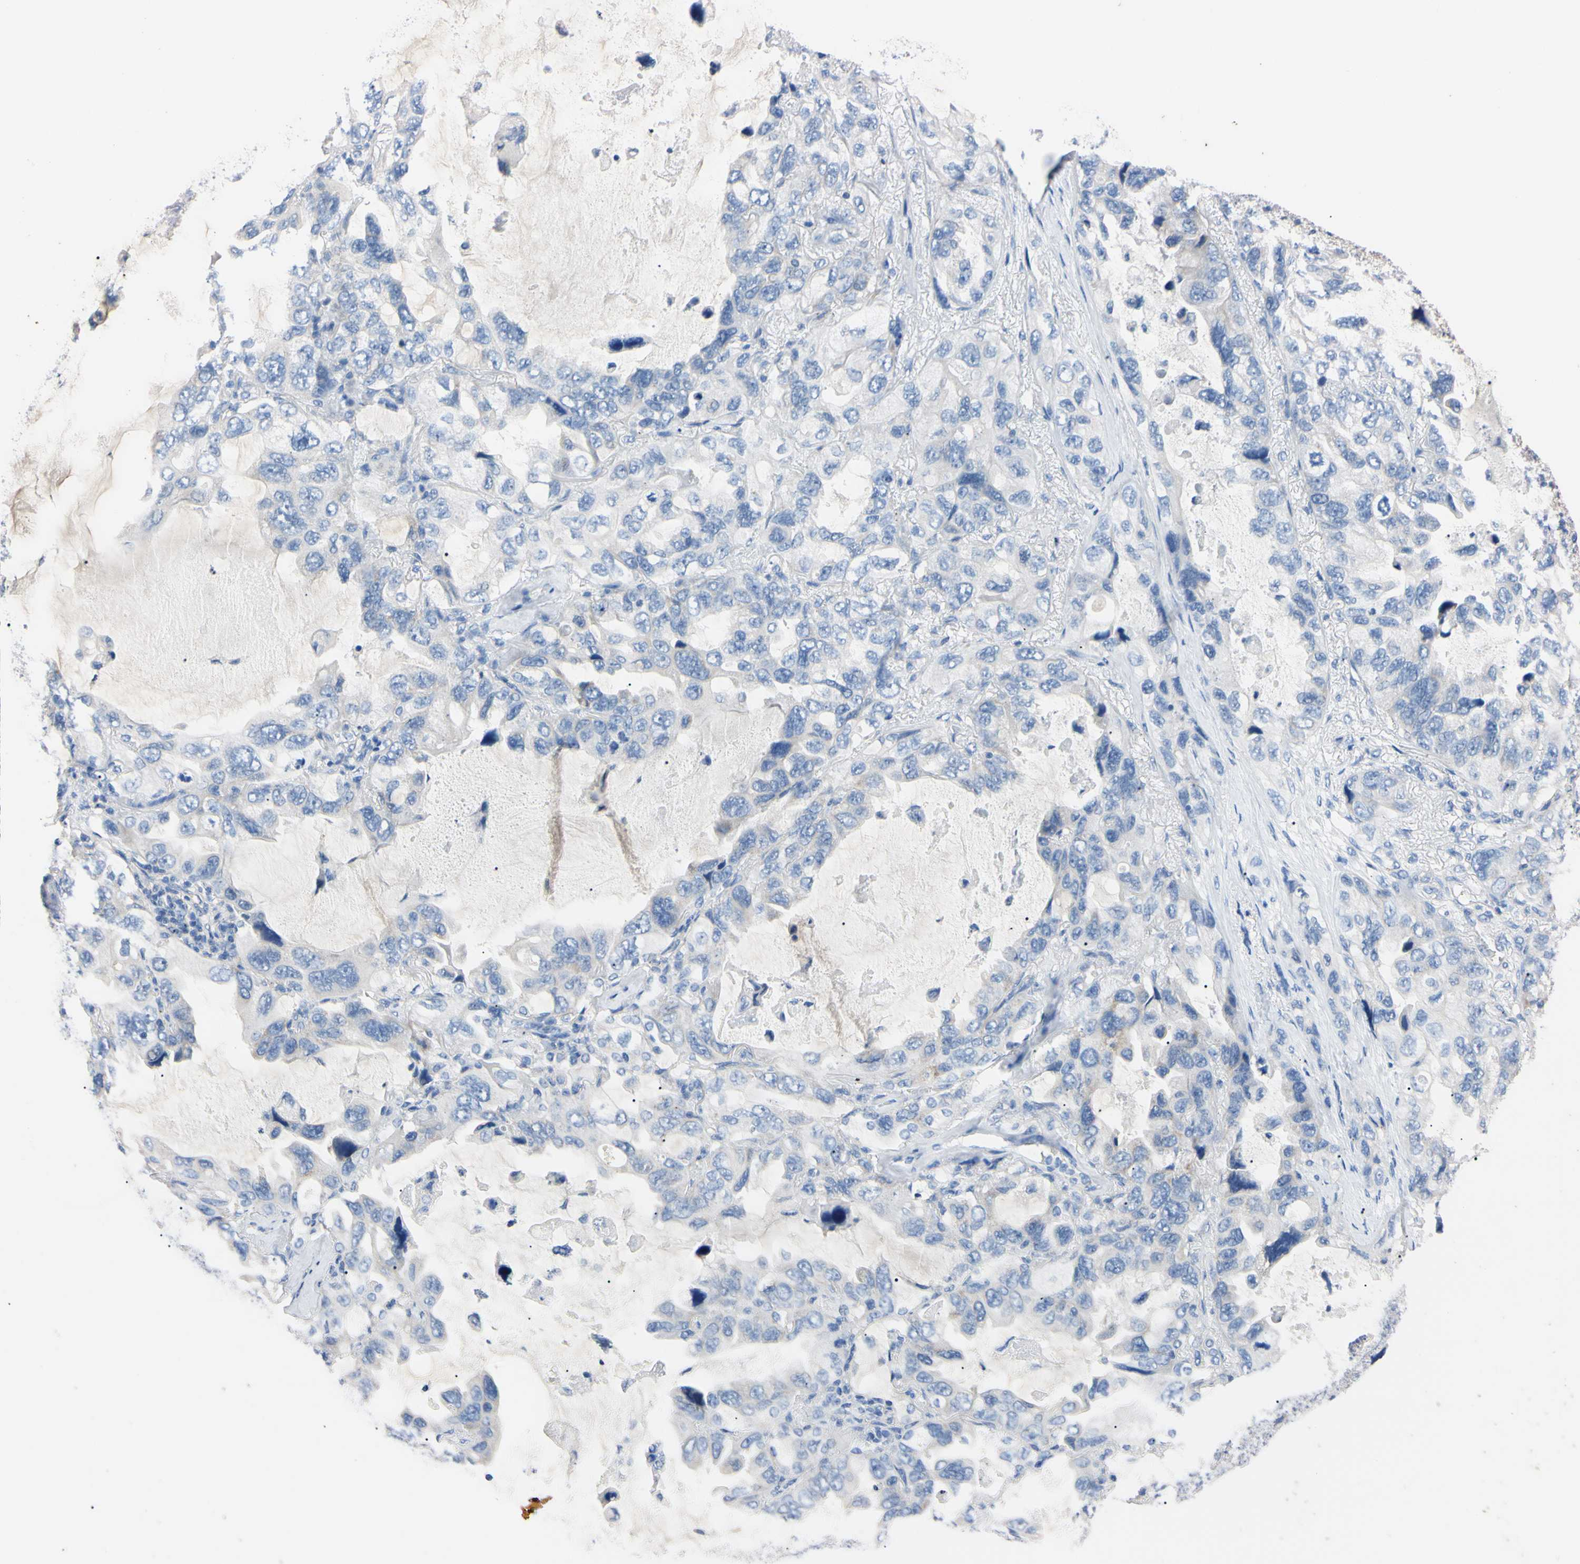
{"staining": {"intensity": "negative", "quantity": "none", "location": "none"}, "tissue": "lung cancer", "cell_type": "Tumor cells", "image_type": "cancer", "snomed": [{"axis": "morphology", "description": "Squamous cell carcinoma, NOS"}, {"axis": "topography", "description": "Lung"}], "caption": "Immunohistochemical staining of human lung cancer shows no significant positivity in tumor cells. Nuclei are stained in blue.", "gene": "PNKD", "patient": {"sex": "female", "age": 73}}